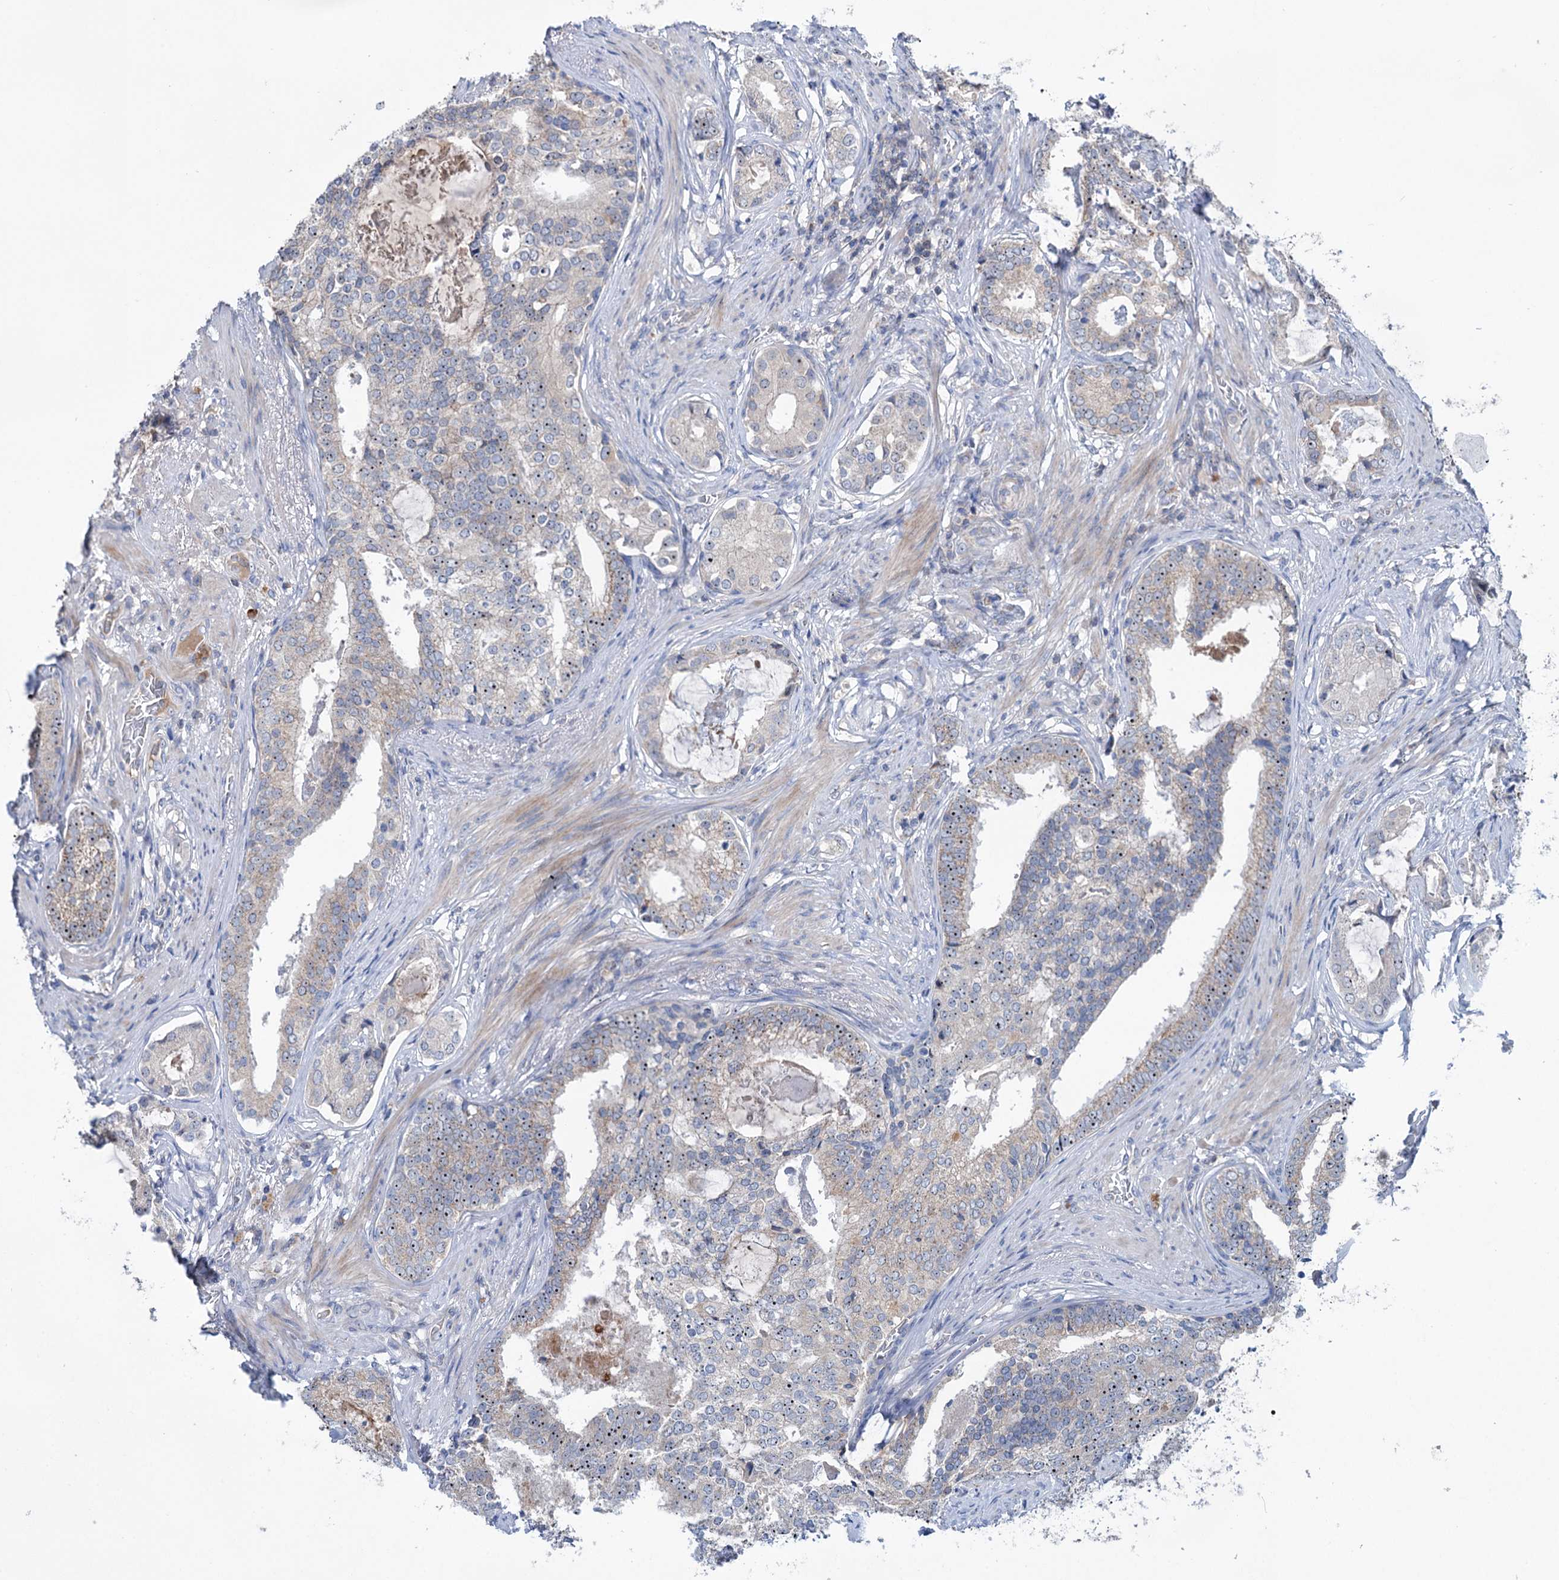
{"staining": {"intensity": "weak", "quantity": "25%-75%", "location": "cytoplasmic/membranous,nuclear"}, "tissue": "prostate cancer", "cell_type": "Tumor cells", "image_type": "cancer", "snomed": [{"axis": "morphology", "description": "Adenocarcinoma, Low grade"}, {"axis": "topography", "description": "Prostate"}], "caption": "Weak cytoplasmic/membranous and nuclear expression for a protein is seen in about 25%-75% of tumor cells of prostate cancer using IHC.", "gene": "HTR3B", "patient": {"sex": "male", "age": 71}}